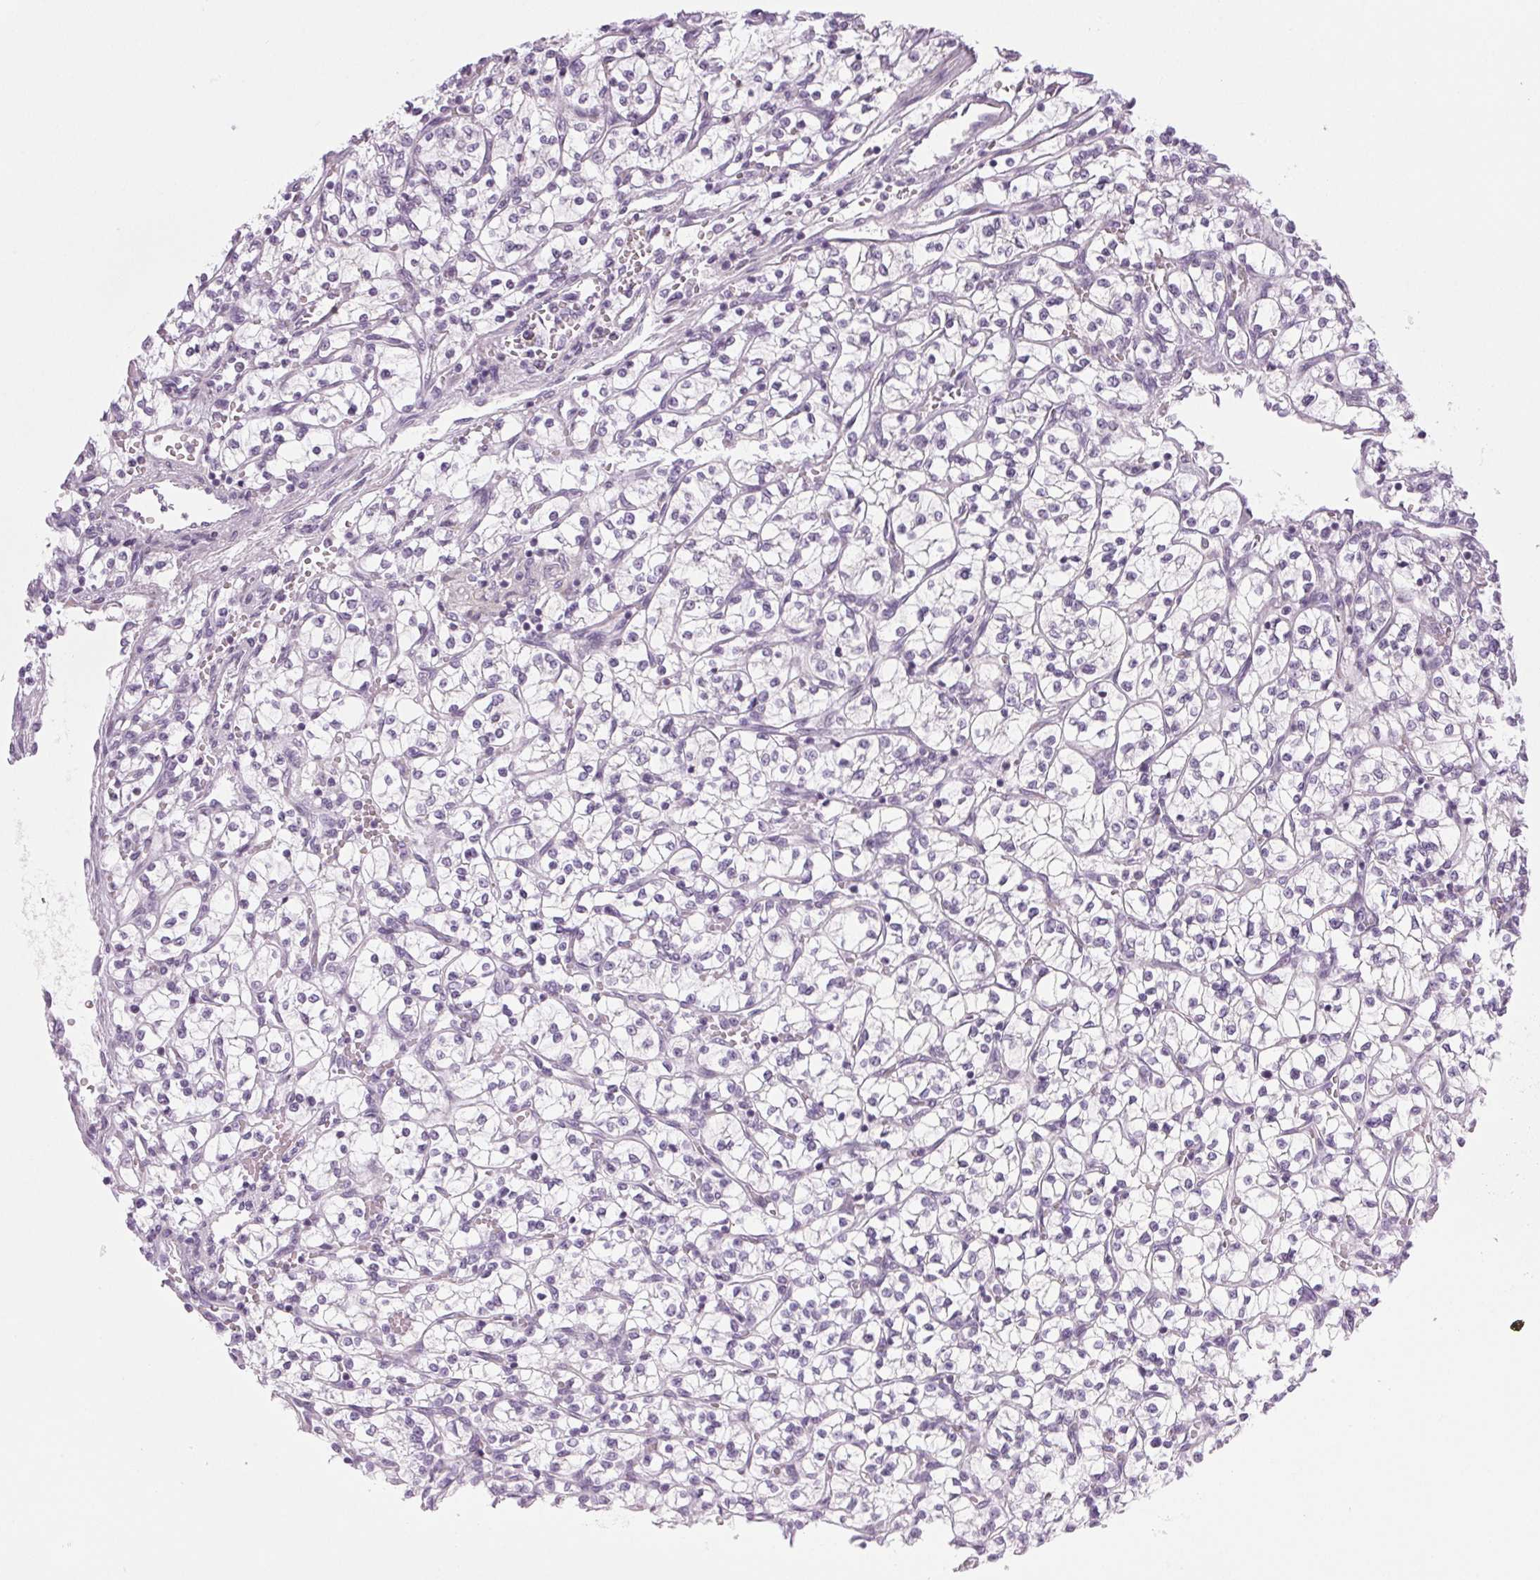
{"staining": {"intensity": "negative", "quantity": "none", "location": "none"}, "tissue": "renal cancer", "cell_type": "Tumor cells", "image_type": "cancer", "snomed": [{"axis": "morphology", "description": "Adenocarcinoma, NOS"}, {"axis": "topography", "description": "Kidney"}], "caption": "This is a photomicrograph of immunohistochemistry staining of renal adenocarcinoma, which shows no positivity in tumor cells.", "gene": "COL7A1", "patient": {"sex": "female", "age": 64}}